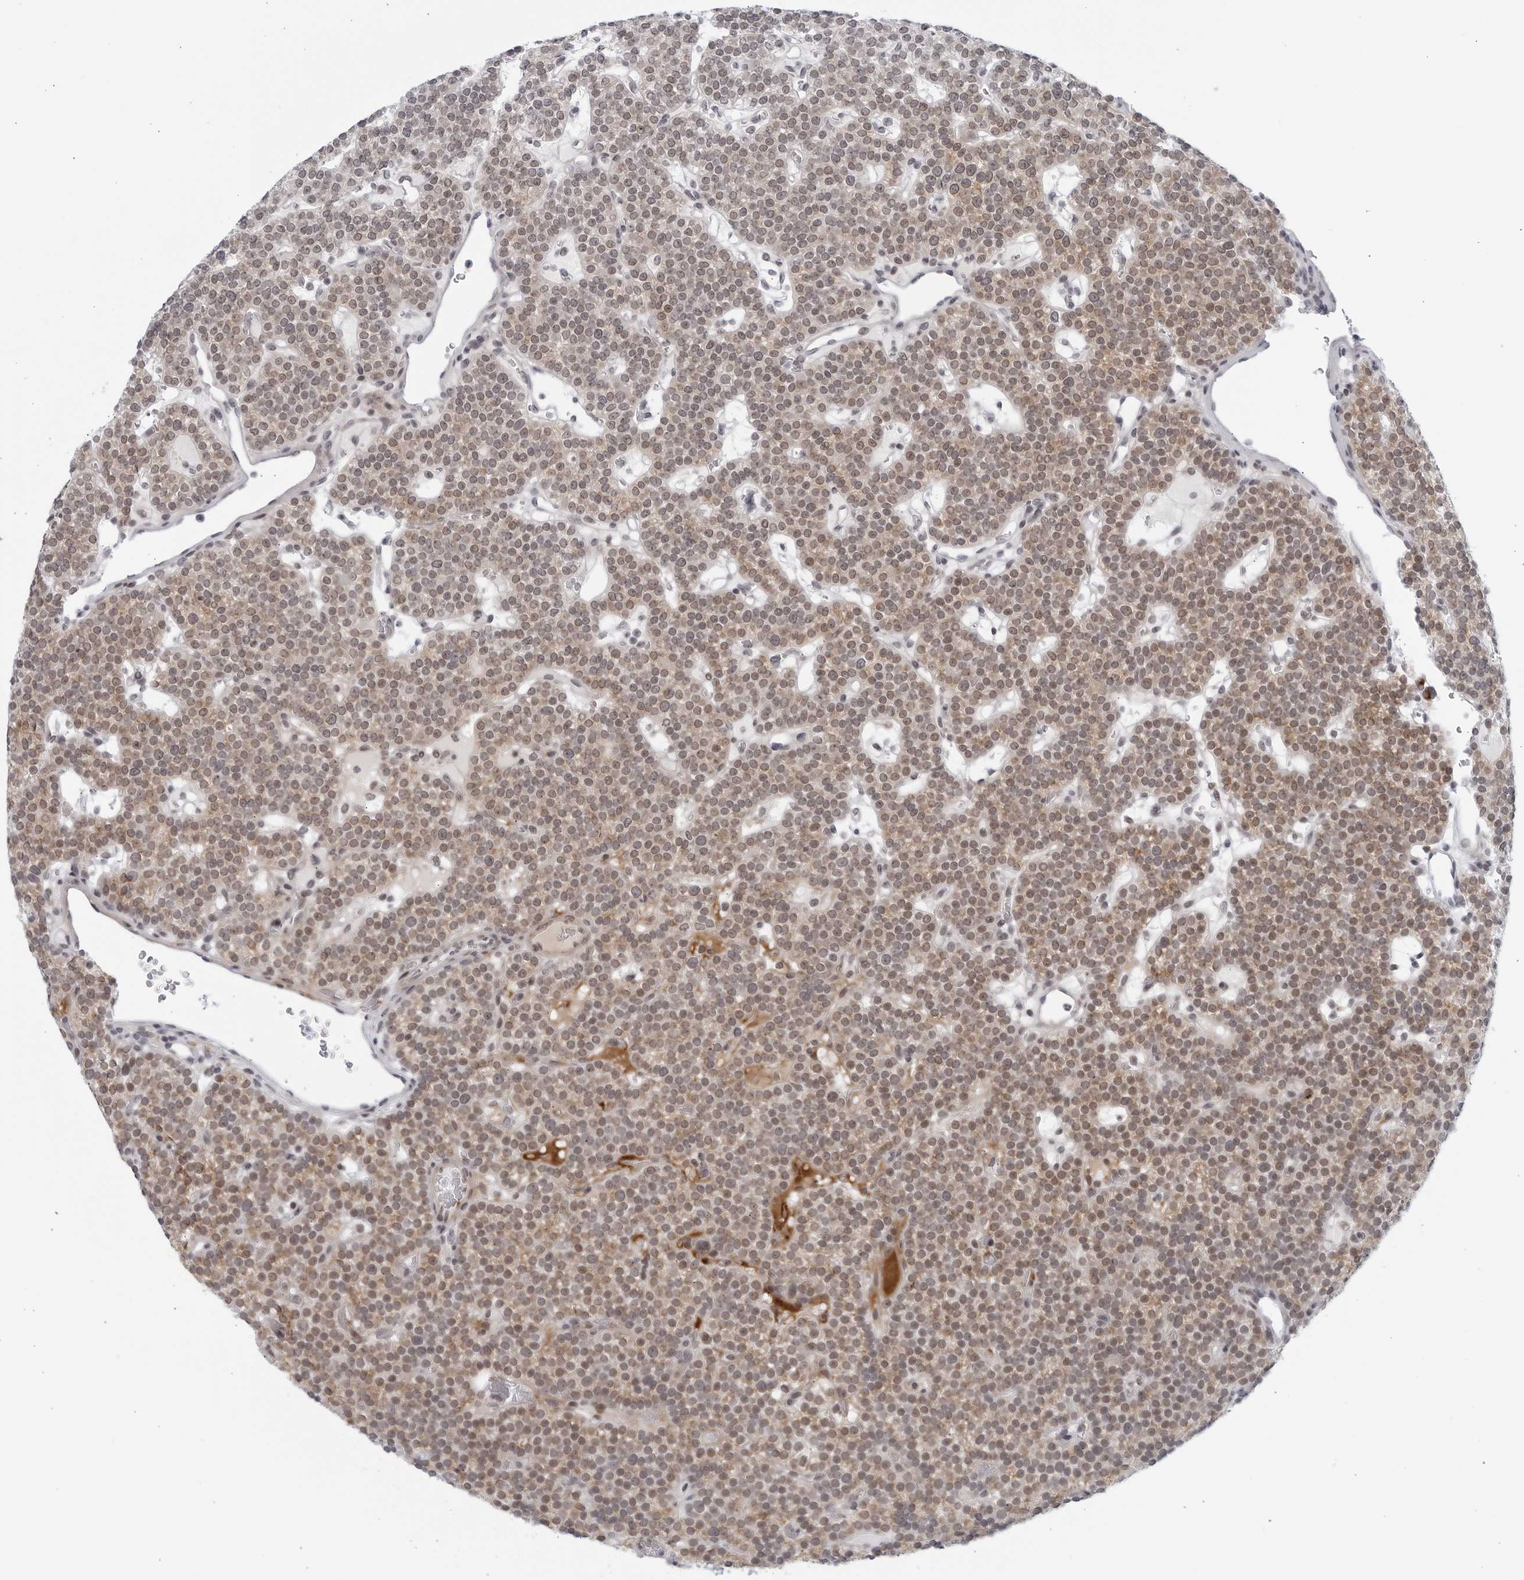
{"staining": {"intensity": "weak", "quantity": "25%-75%", "location": "cytoplasmic/membranous,nuclear"}, "tissue": "parathyroid gland", "cell_type": "Glandular cells", "image_type": "normal", "snomed": [{"axis": "morphology", "description": "Normal tissue, NOS"}, {"axis": "topography", "description": "Parathyroid gland"}], "caption": "High-power microscopy captured an IHC histopathology image of normal parathyroid gland, revealing weak cytoplasmic/membranous,nuclear expression in about 25%-75% of glandular cells.", "gene": "WDTC1", "patient": {"sex": "male", "age": 83}}